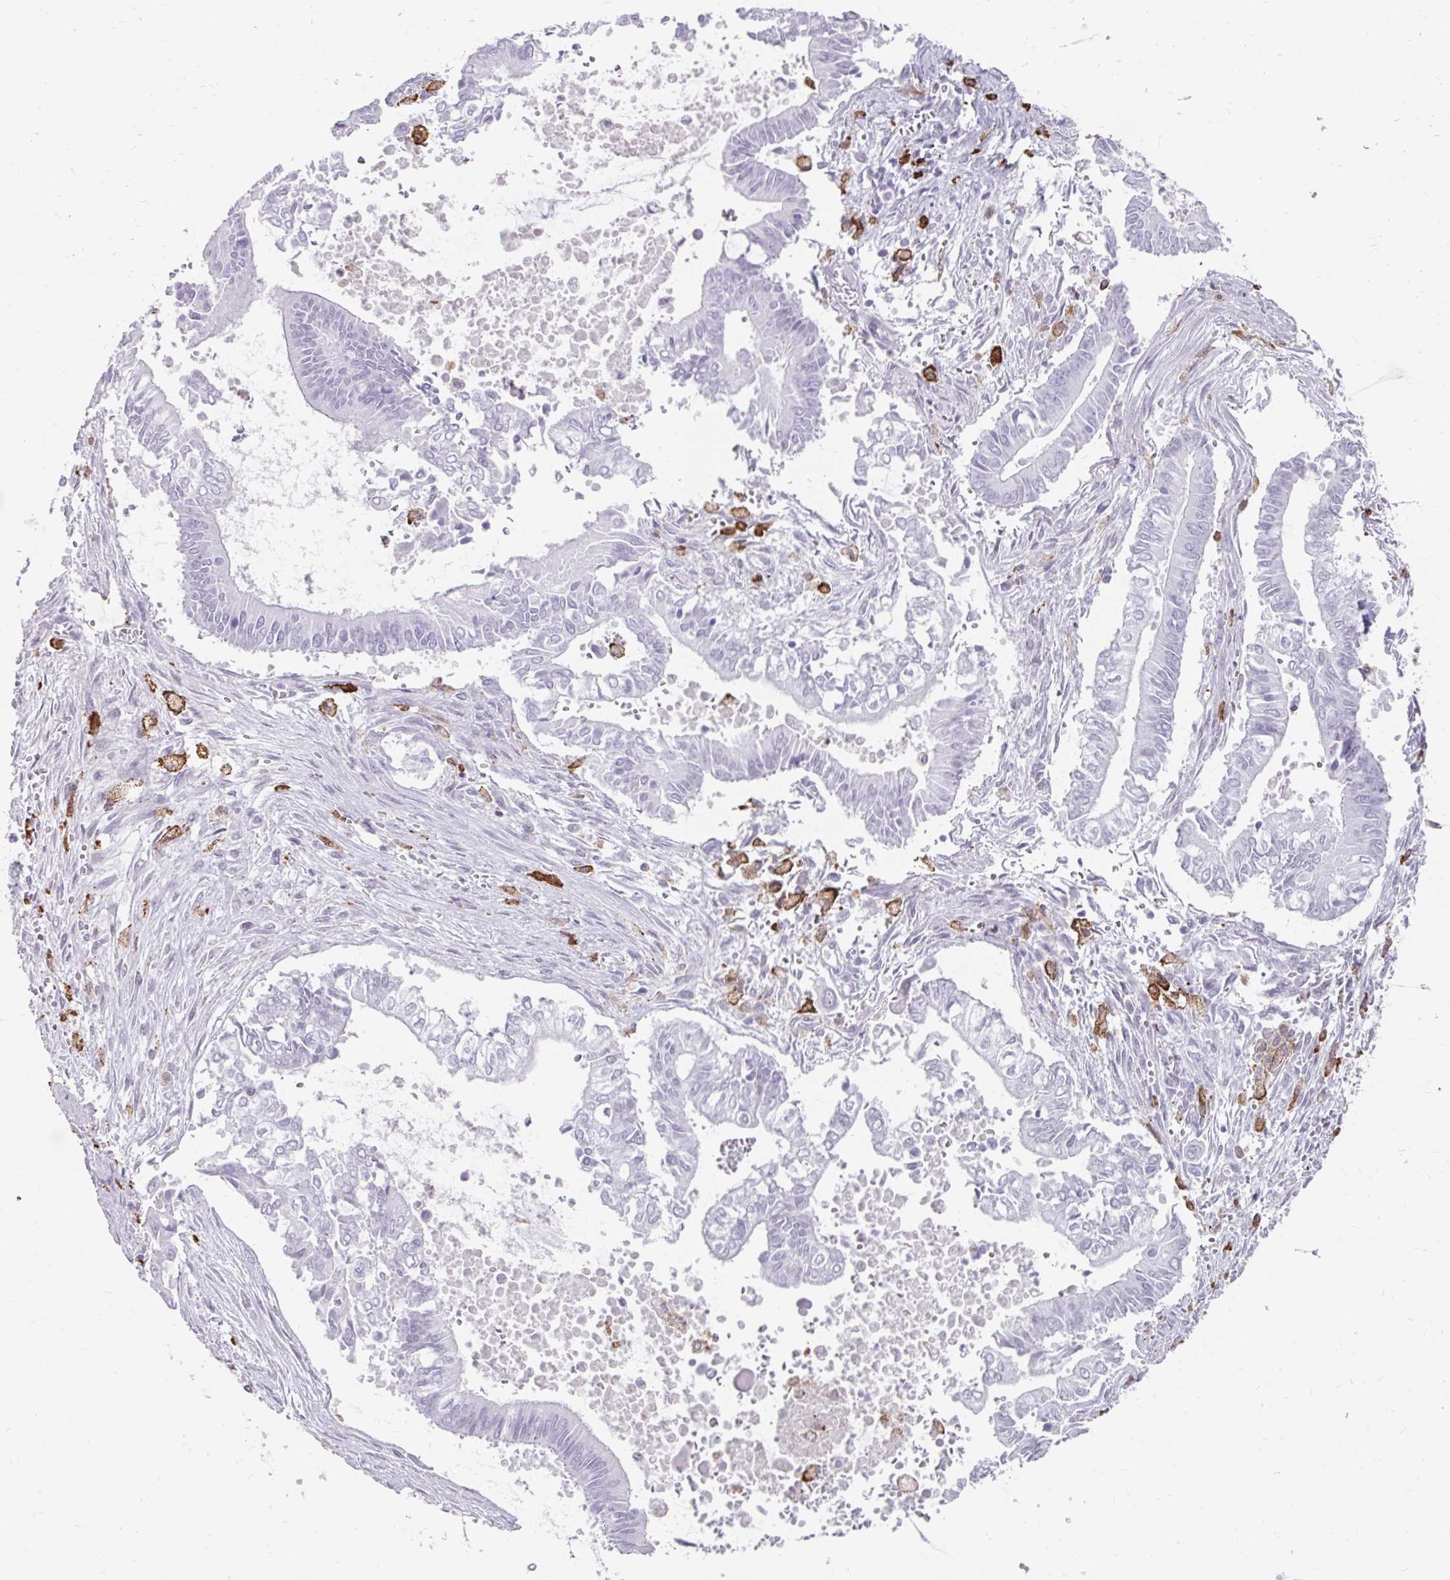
{"staining": {"intensity": "negative", "quantity": "none", "location": "none"}, "tissue": "pancreatic cancer", "cell_type": "Tumor cells", "image_type": "cancer", "snomed": [{"axis": "morphology", "description": "Adenocarcinoma, NOS"}, {"axis": "topography", "description": "Pancreas"}], "caption": "Adenocarcinoma (pancreatic) stained for a protein using immunohistochemistry (IHC) exhibits no positivity tumor cells.", "gene": "CD163", "patient": {"sex": "male", "age": 68}}